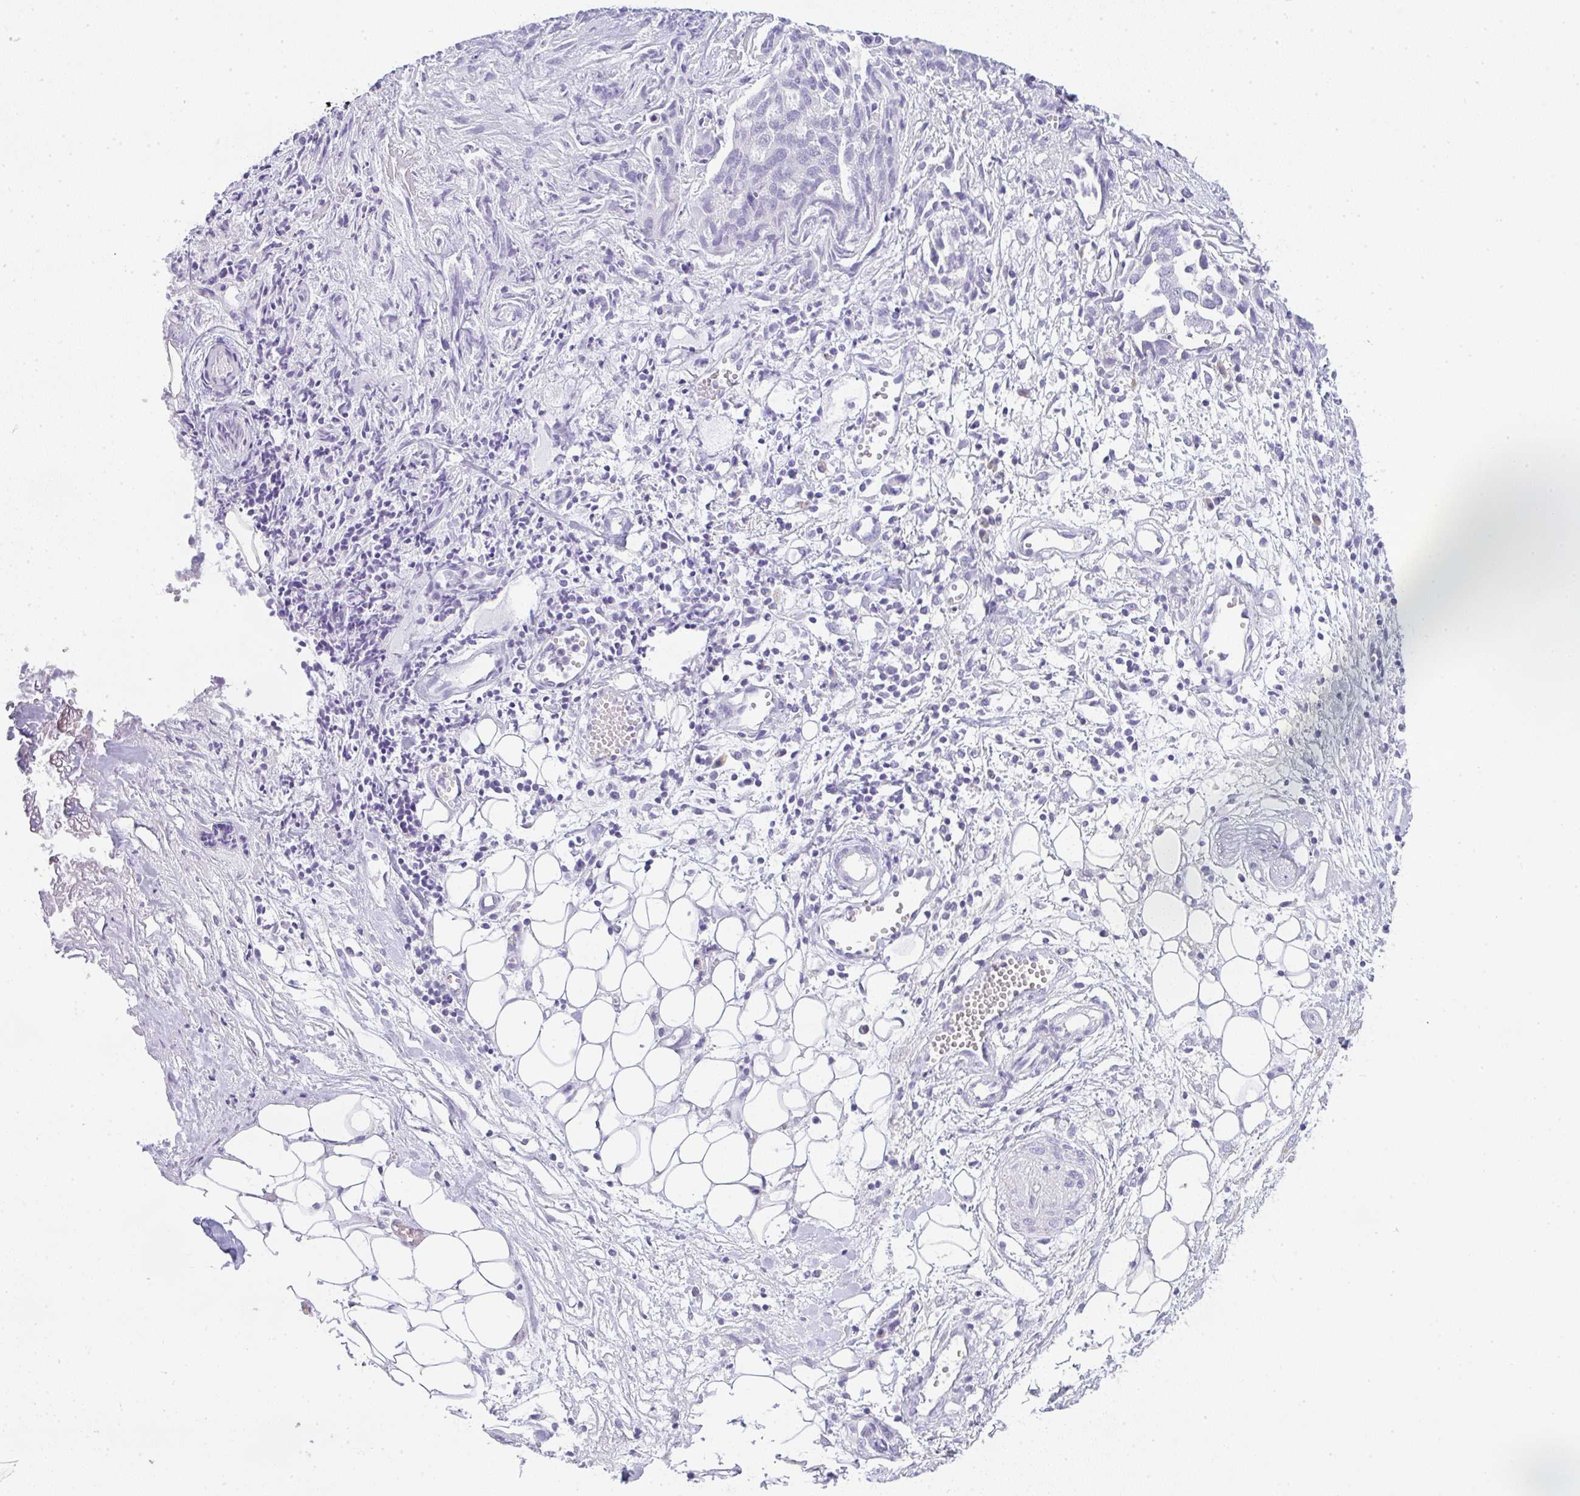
{"staining": {"intensity": "negative", "quantity": "none", "location": "none"}, "tissue": "ovarian cancer", "cell_type": "Tumor cells", "image_type": "cancer", "snomed": [{"axis": "morphology", "description": "Cystadenocarcinoma, serous, NOS"}, {"axis": "topography", "description": "Soft tissue"}, {"axis": "topography", "description": "Ovary"}], "caption": "Tumor cells are negative for brown protein staining in ovarian cancer (serous cystadenocarcinoma).", "gene": "LPAR4", "patient": {"sex": "female", "age": 57}}